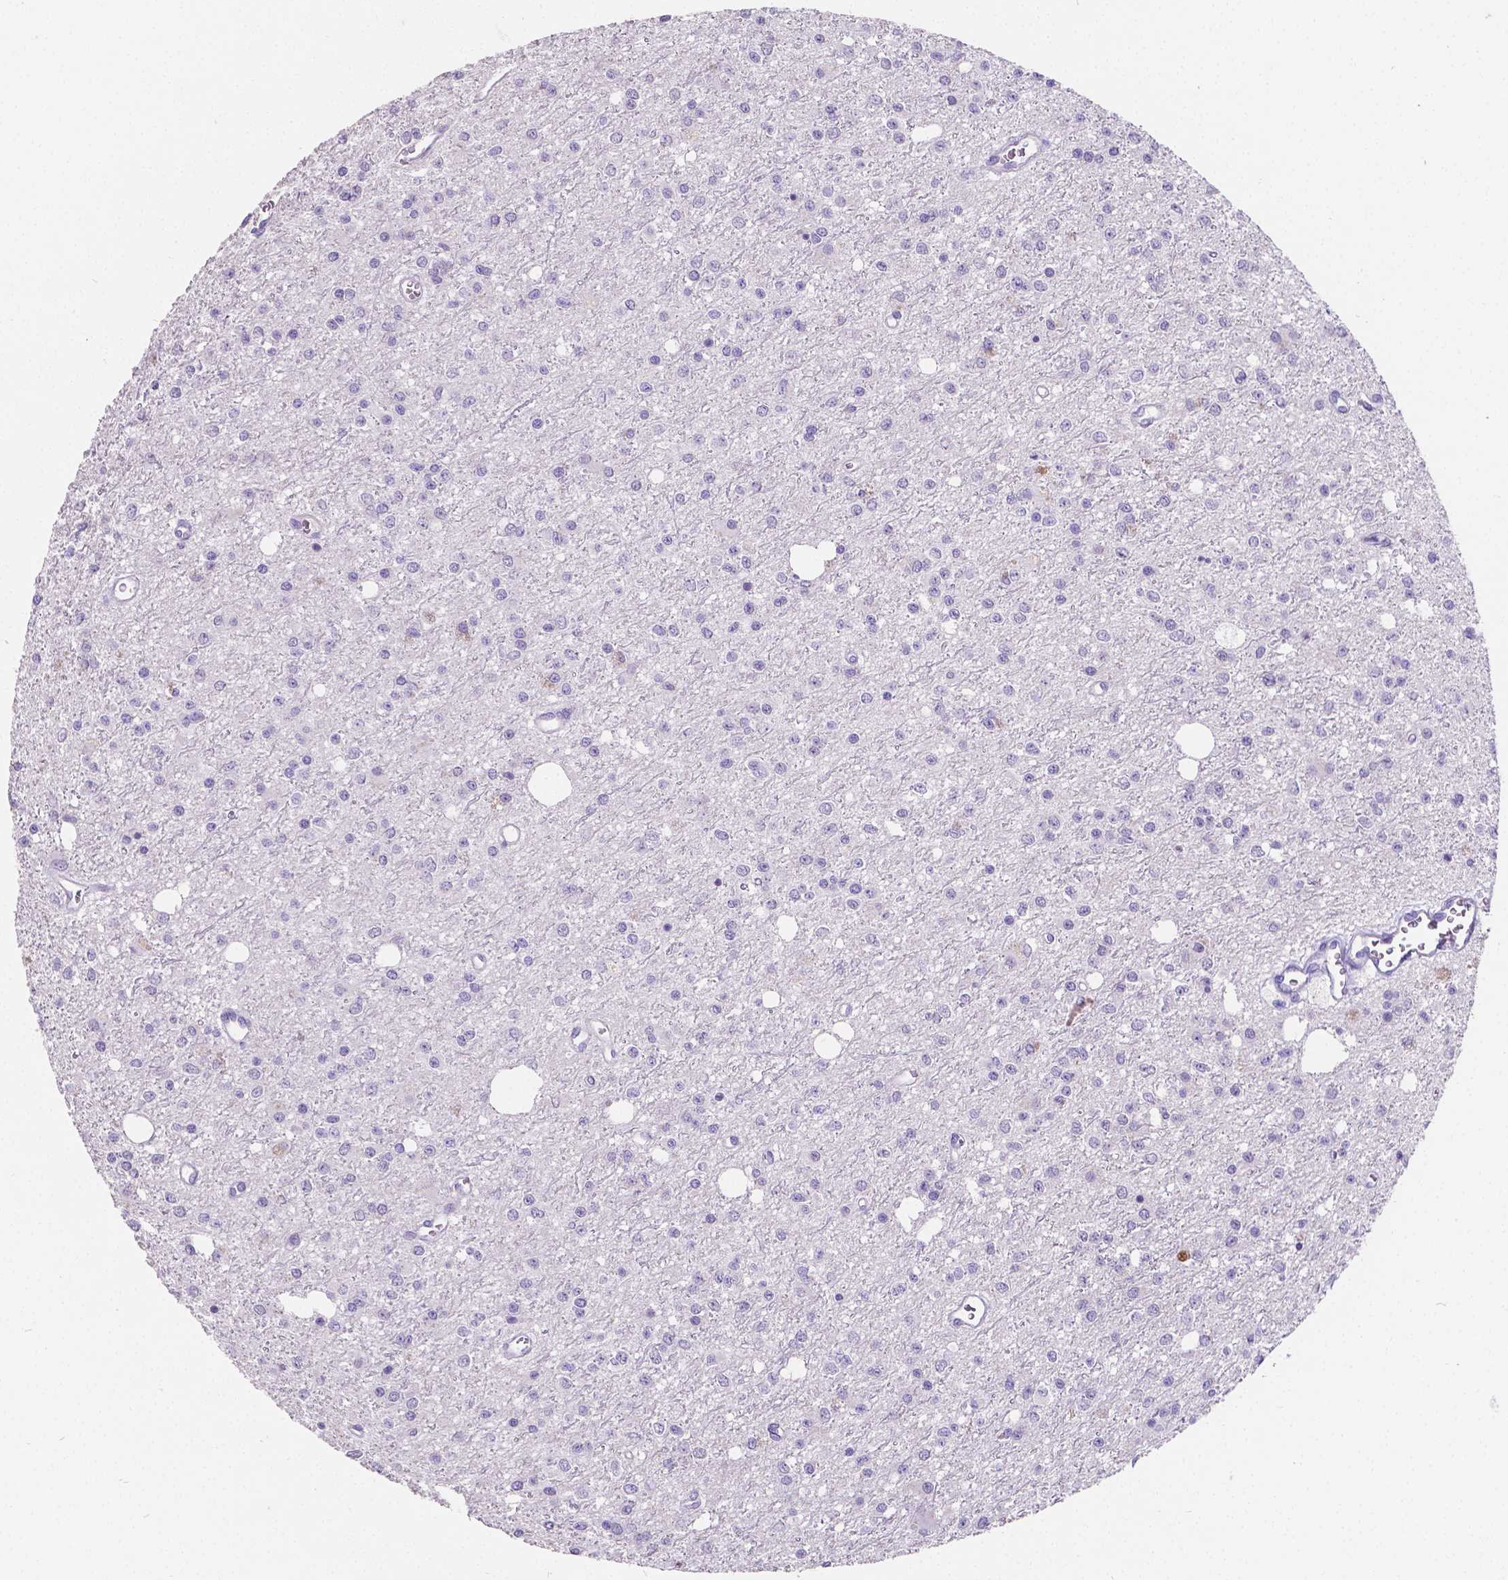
{"staining": {"intensity": "negative", "quantity": "none", "location": "none"}, "tissue": "glioma", "cell_type": "Tumor cells", "image_type": "cancer", "snomed": [{"axis": "morphology", "description": "Glioma, malignant, Low grade"}, {"axis": "topography", "description": "Brain"}], "caption": "Human malignant glioma (low-grade) stained for a protein using immunohistochemistry shows no positivity in tumor cells.", "gene": "SATB2", "patient": {"sex": "female", "age": 45}}